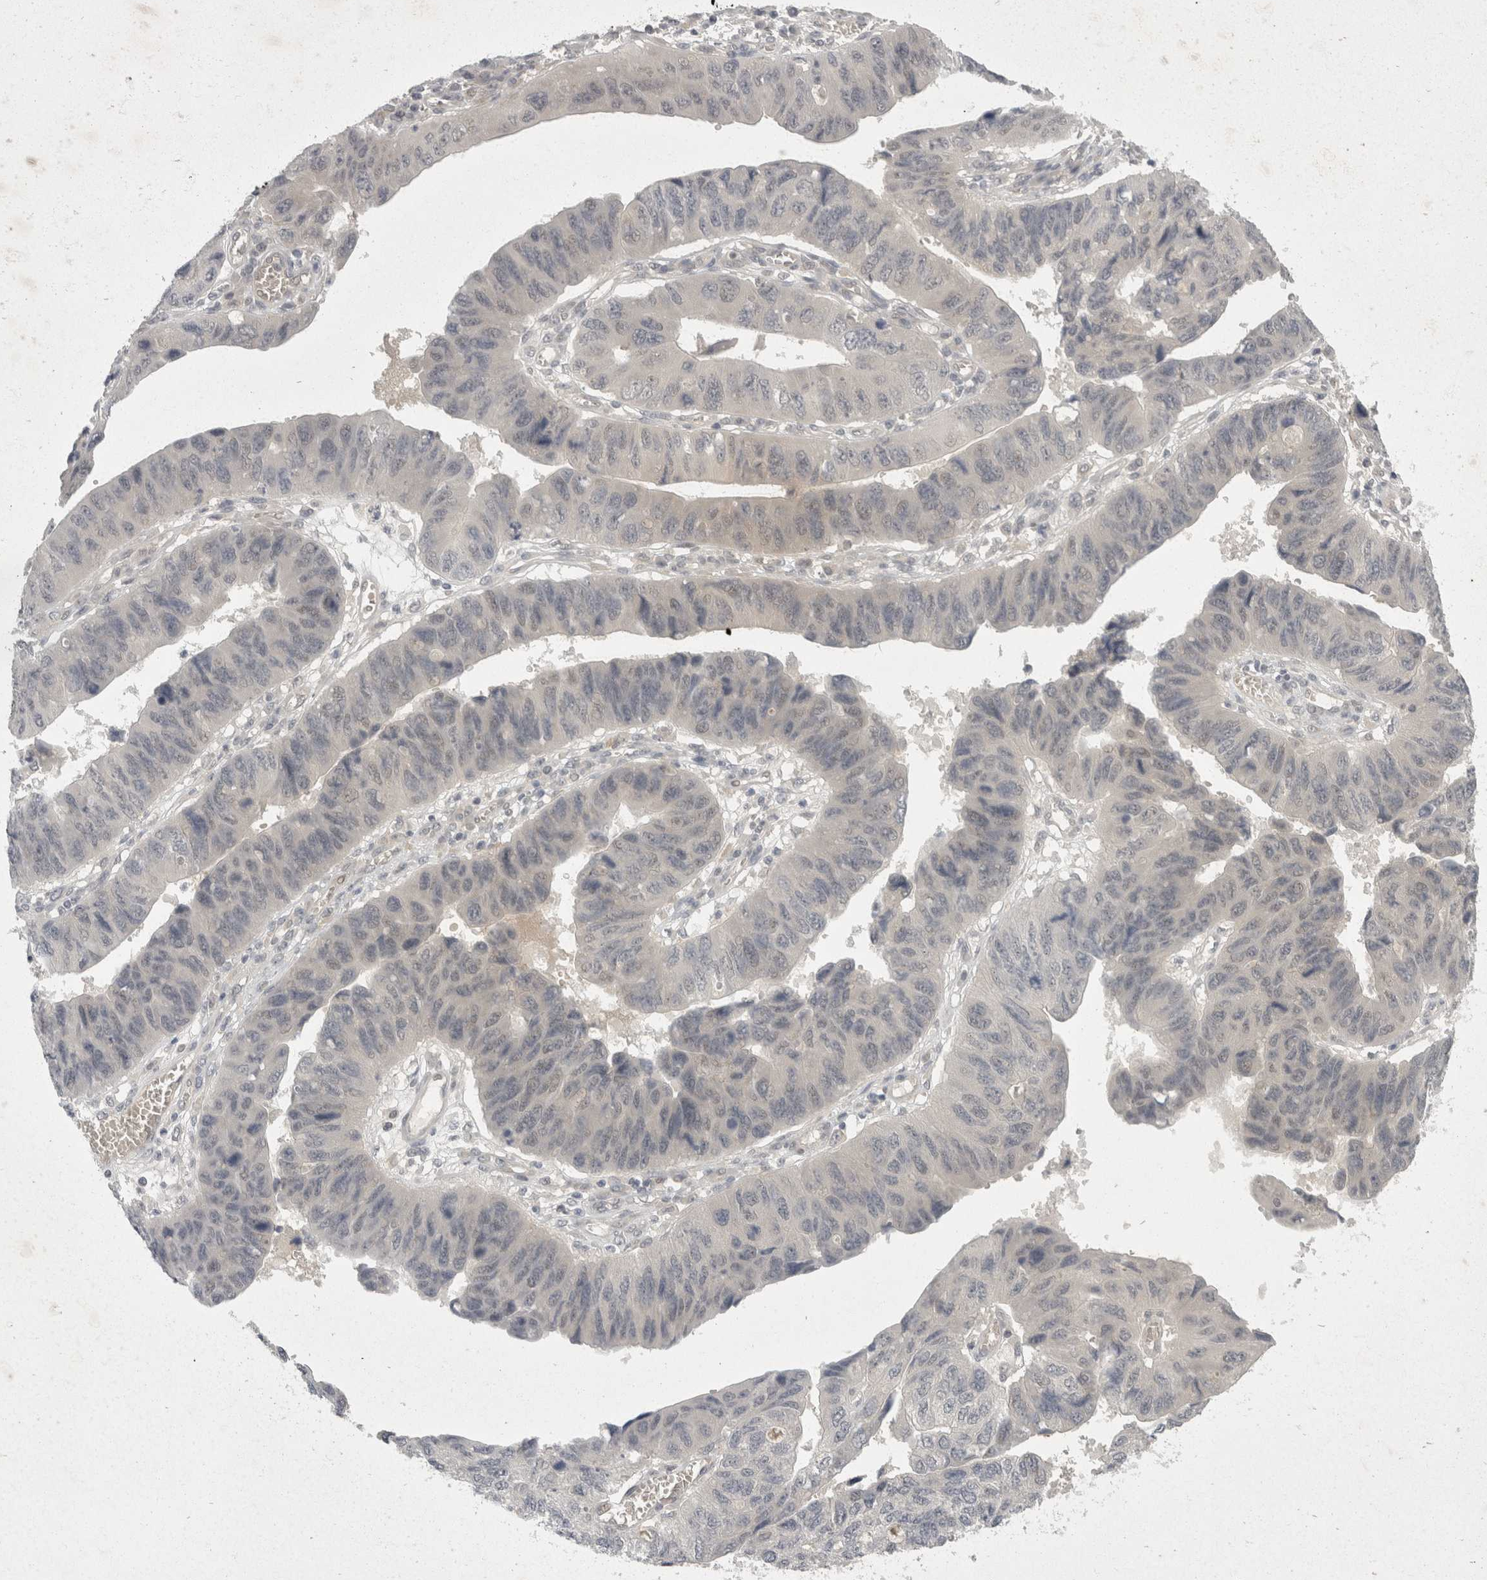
{"staining": {"intensity": "negative", "quantity": "none", "location": "none"}, "tissue": "stomach cancer", "cell_type": "Tumor cells", "image_type": "cancer", "snomed": [{"axis": "morphology", "description": "Adenocarcinoma, NOS"}, {"axis": "topography", "description": "Stomach"}], "caption": "Micrograph shows no significant protein positivity in tumor cells of stomach cancer (adenocarcinoma). (IHC, brightfield microscopy, high magnification).", "gene": "TOM1L2", "patient": {"sex": "male", "age": 59}}